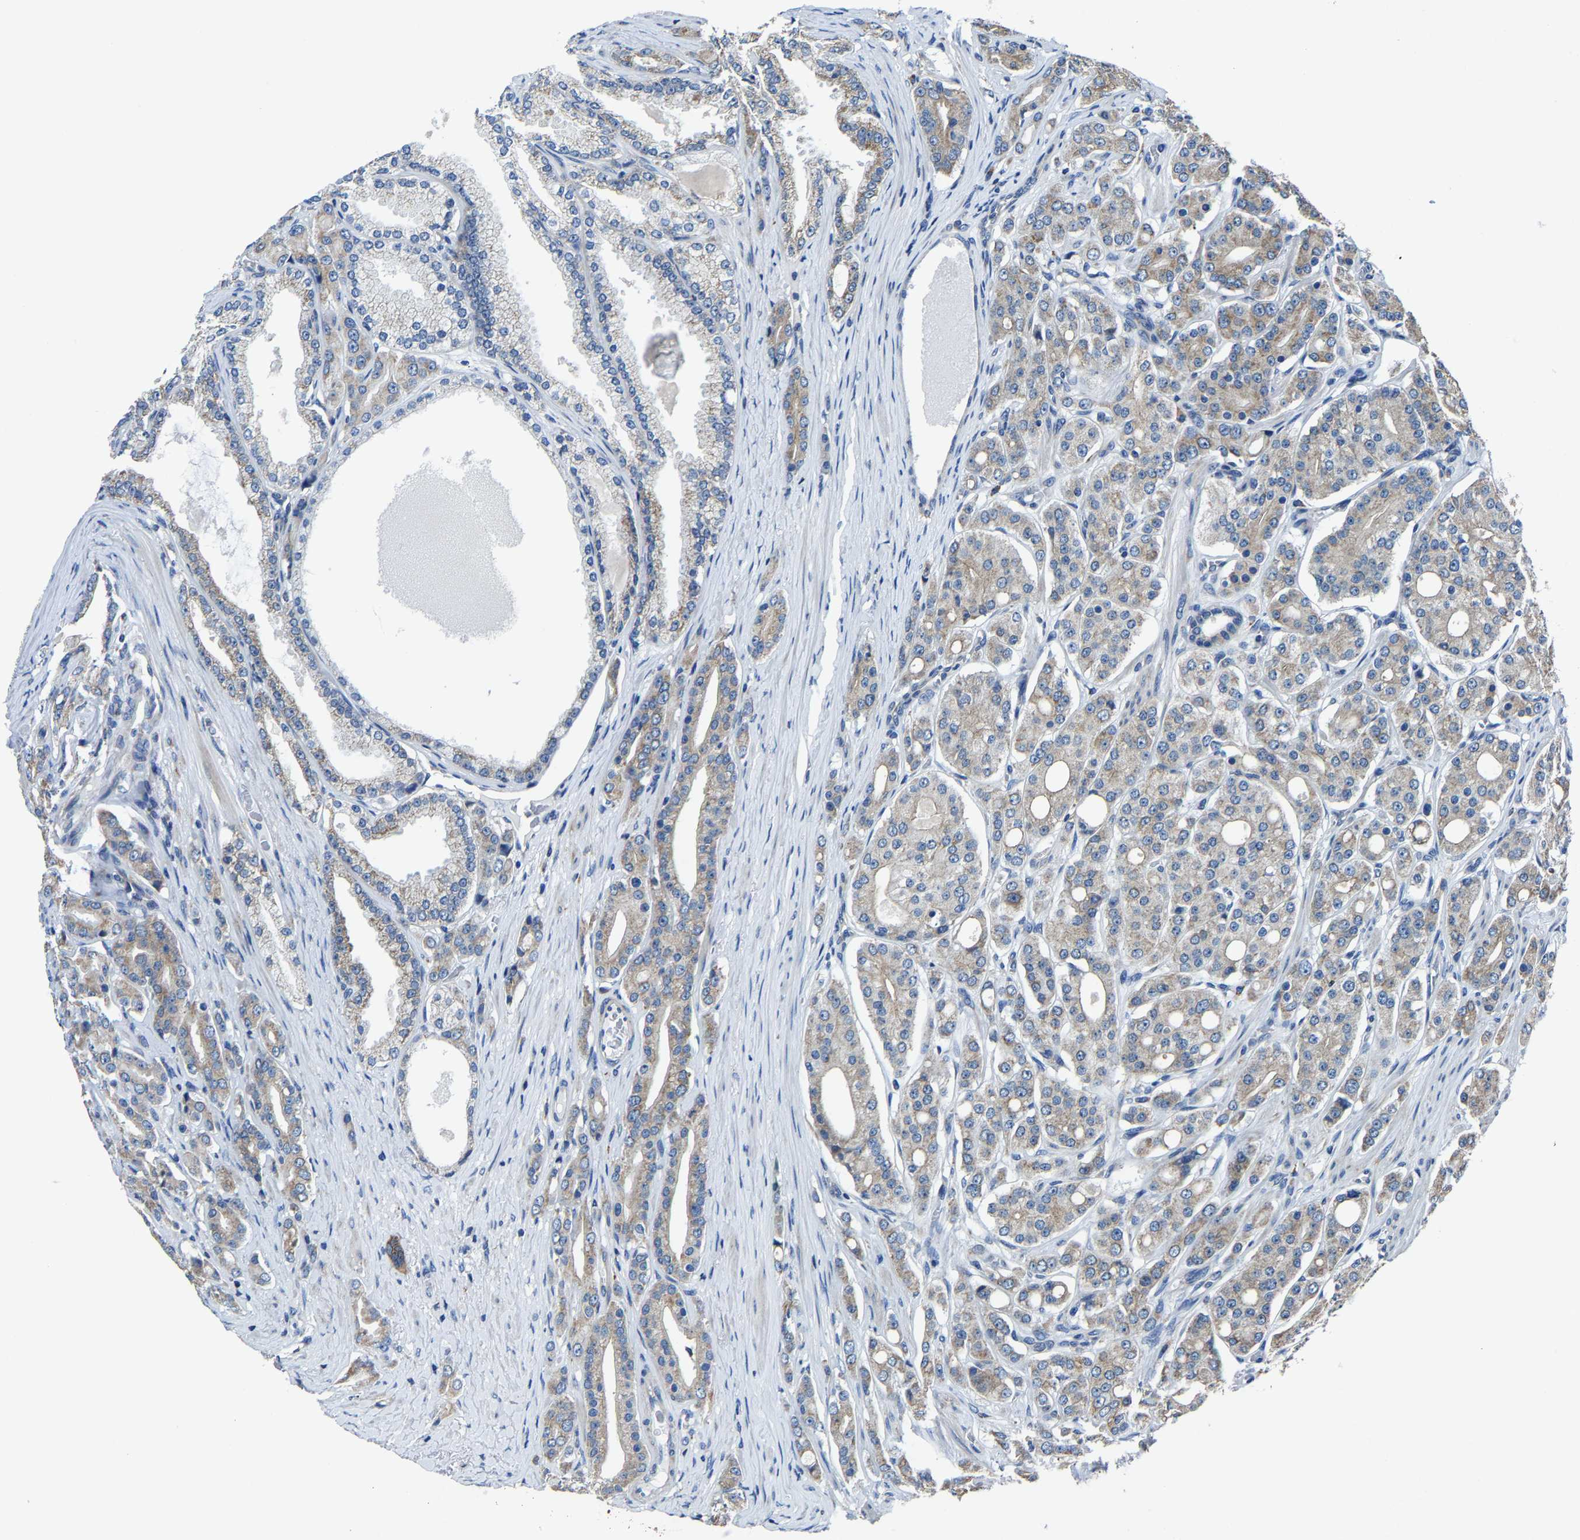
{"staining": {"intensity": "moderate", "quantity": ">75%", "location": "cytoplasmic/membranous"}, "tissue": "prostate cancer", "cell_type": "Tumor cells", "image_type": "cancer", "snomed": [{"axis": "morphology", "description": "Adenocarcinoma, High grade"}, {"axis": "topography", "description": "Prostate"}], "caption": "Immunohistochemical staining of human prostate cancer (high-grade adenocarcinoma) demonstrates medium levels of moderate cytoplasmic/membranous expression in approximately >75% of tumor cells.", "gene": "AGK", "patient": {"sex": "male", "age": 71}}